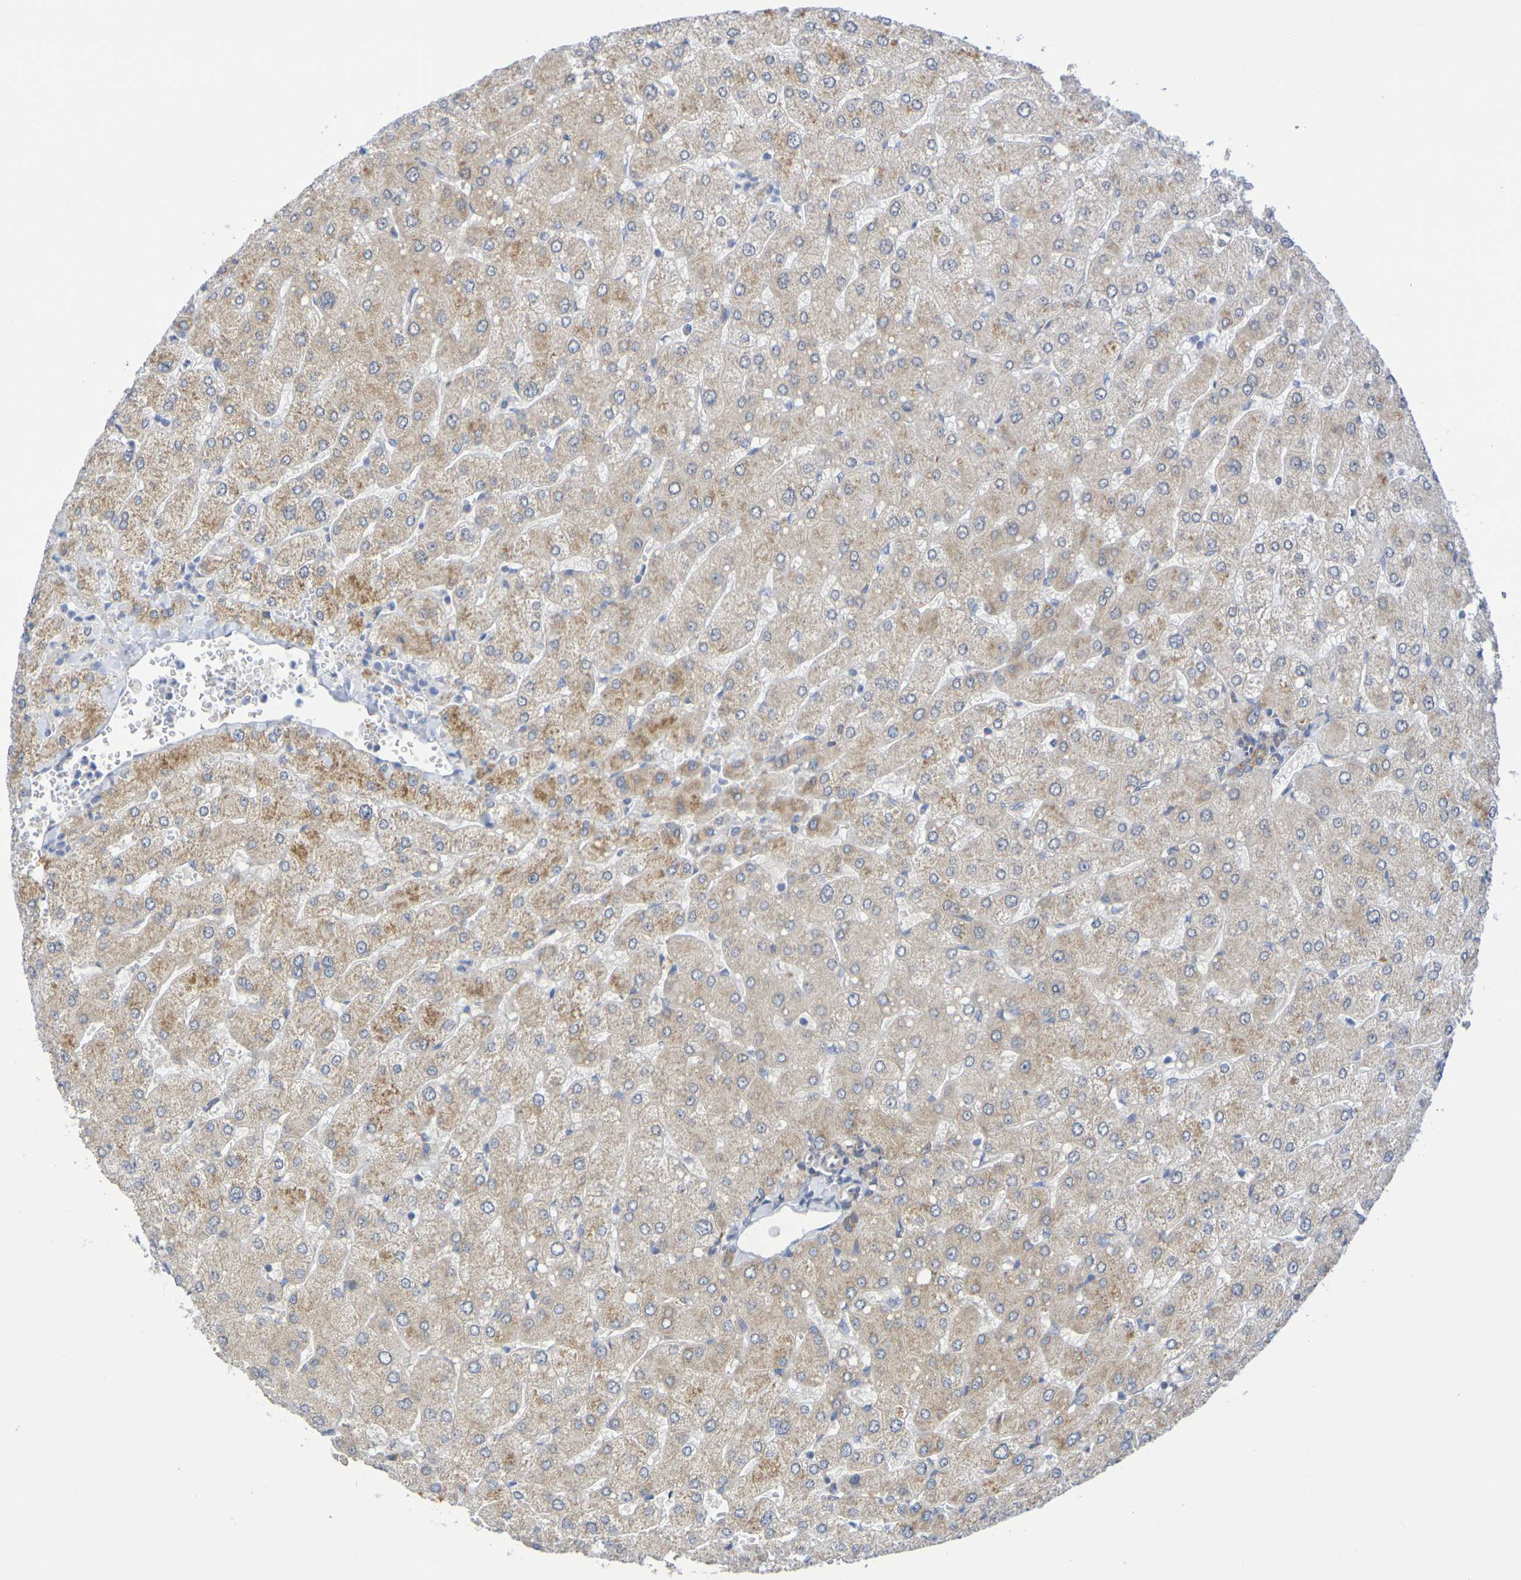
{"staining": {"intensity": "weak", "quantity": "25%-75%", "location": "cytoplasmic/membranous"}, "tissue": "liver", "cell_type": "Cholangiocytes", "image_type": "normal", "snomed": [{"axis": "morphology", "description": "Normal tissue, NOS"}, {"axis": "topography", "description": "Liver"}], "caption": "Human liver stained for a protein (brown) shows weak cytoplasmic/membranous positive expression in approximately 25%-75% of cholangiocytes.", "gene": "TMCC3", "patient": {"sex": "male", "age": 55}}